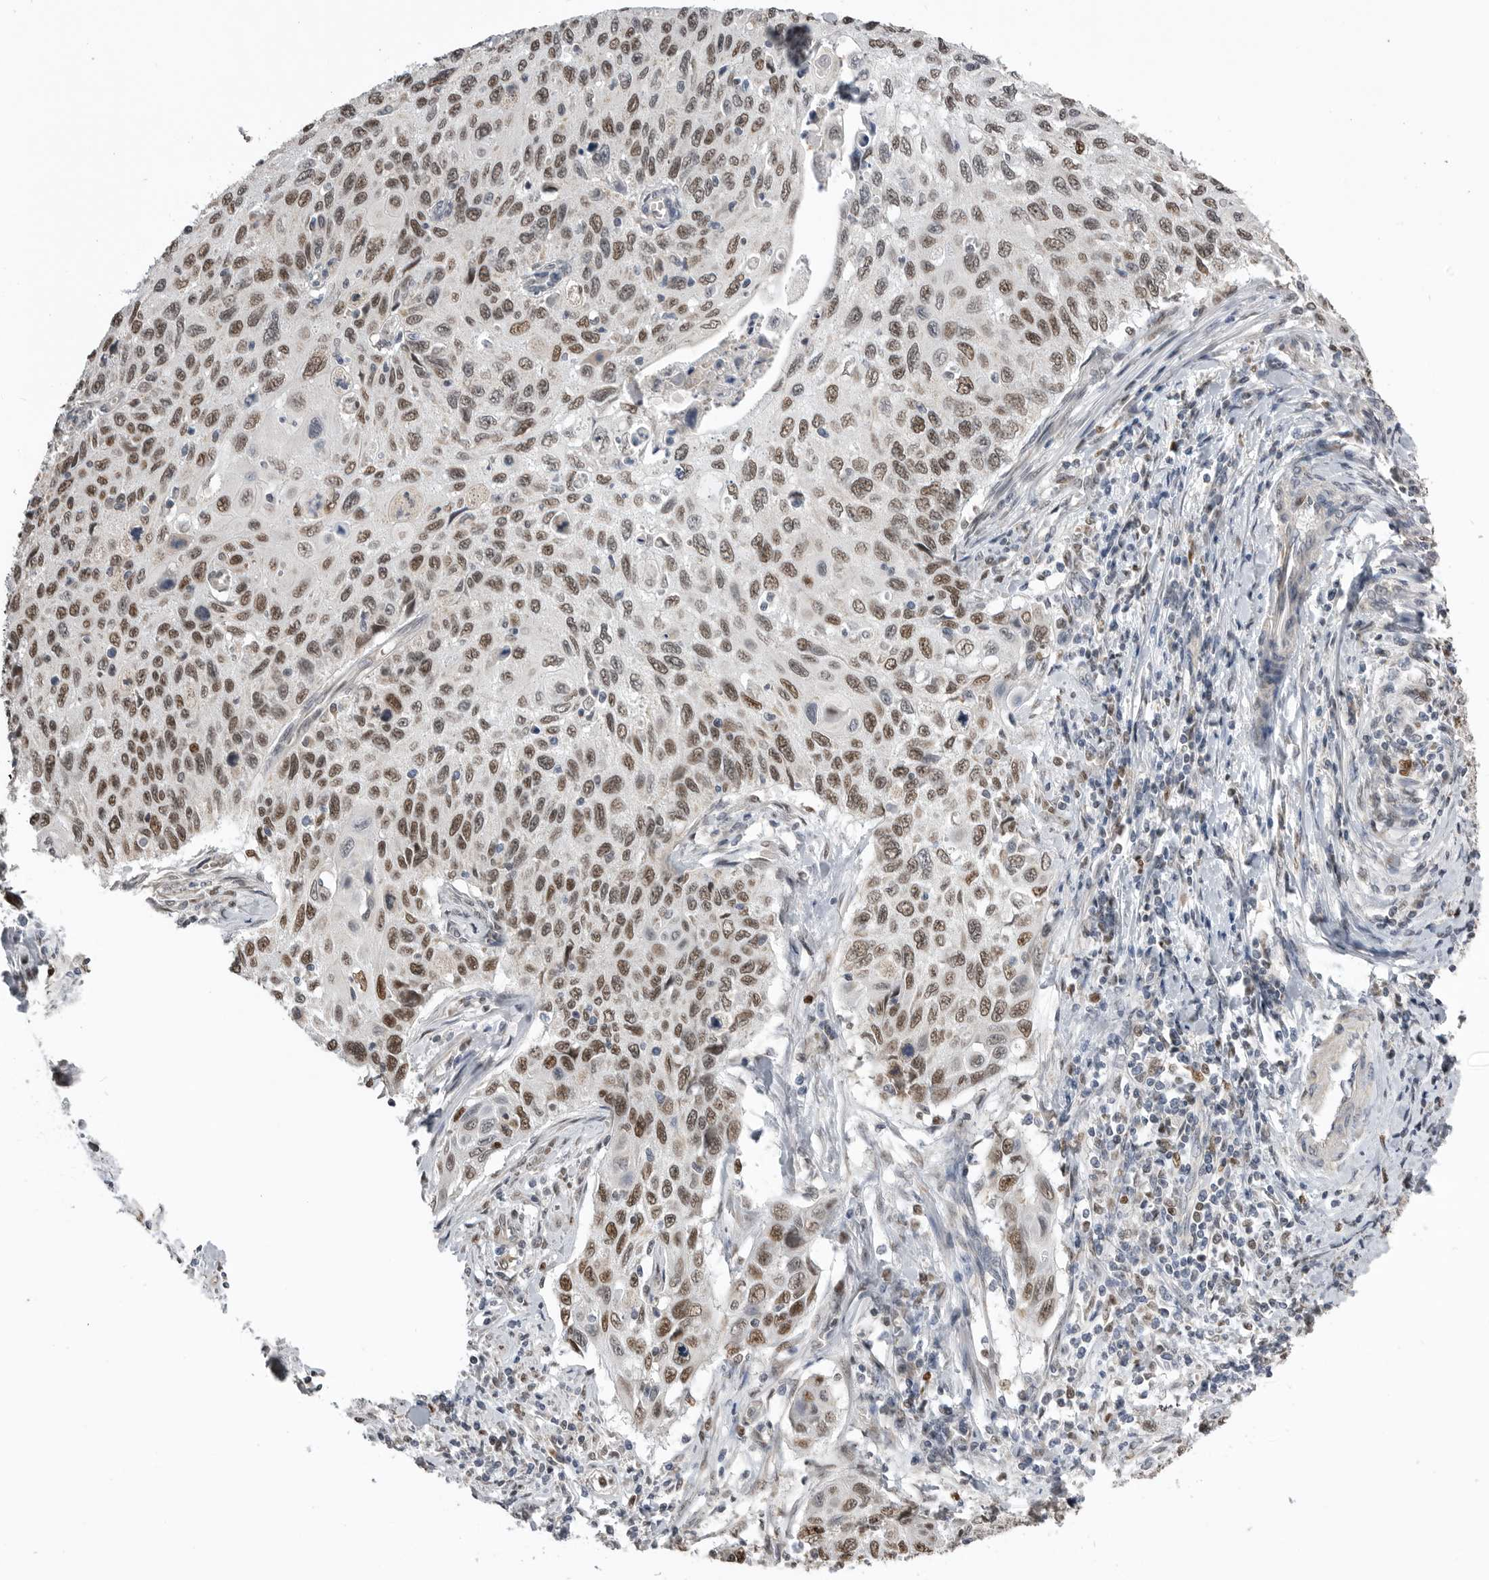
{"staining": {"intensity": "strong", "quantity": ">75%", "location": "nuclear"}, "tissue": "cervical cancer", "cell_type": "Tumor cells", "image_type": "cancer", "snomed": [{"axis": "morphology", "description": "Squamous cell carcinoma, NOS"}, {"axis": "topography", "description": "Cervix"}], "caption": "Immunohistochemistry (IHC) histopathology image of cervical squamous cell carcinoma stained for a protein (brown), which displays high levels of strong nuclear positivity in about >75% of tumor cells.", "gene": "SMARCC1", "patient": {"sex": "female", "age": 70}}